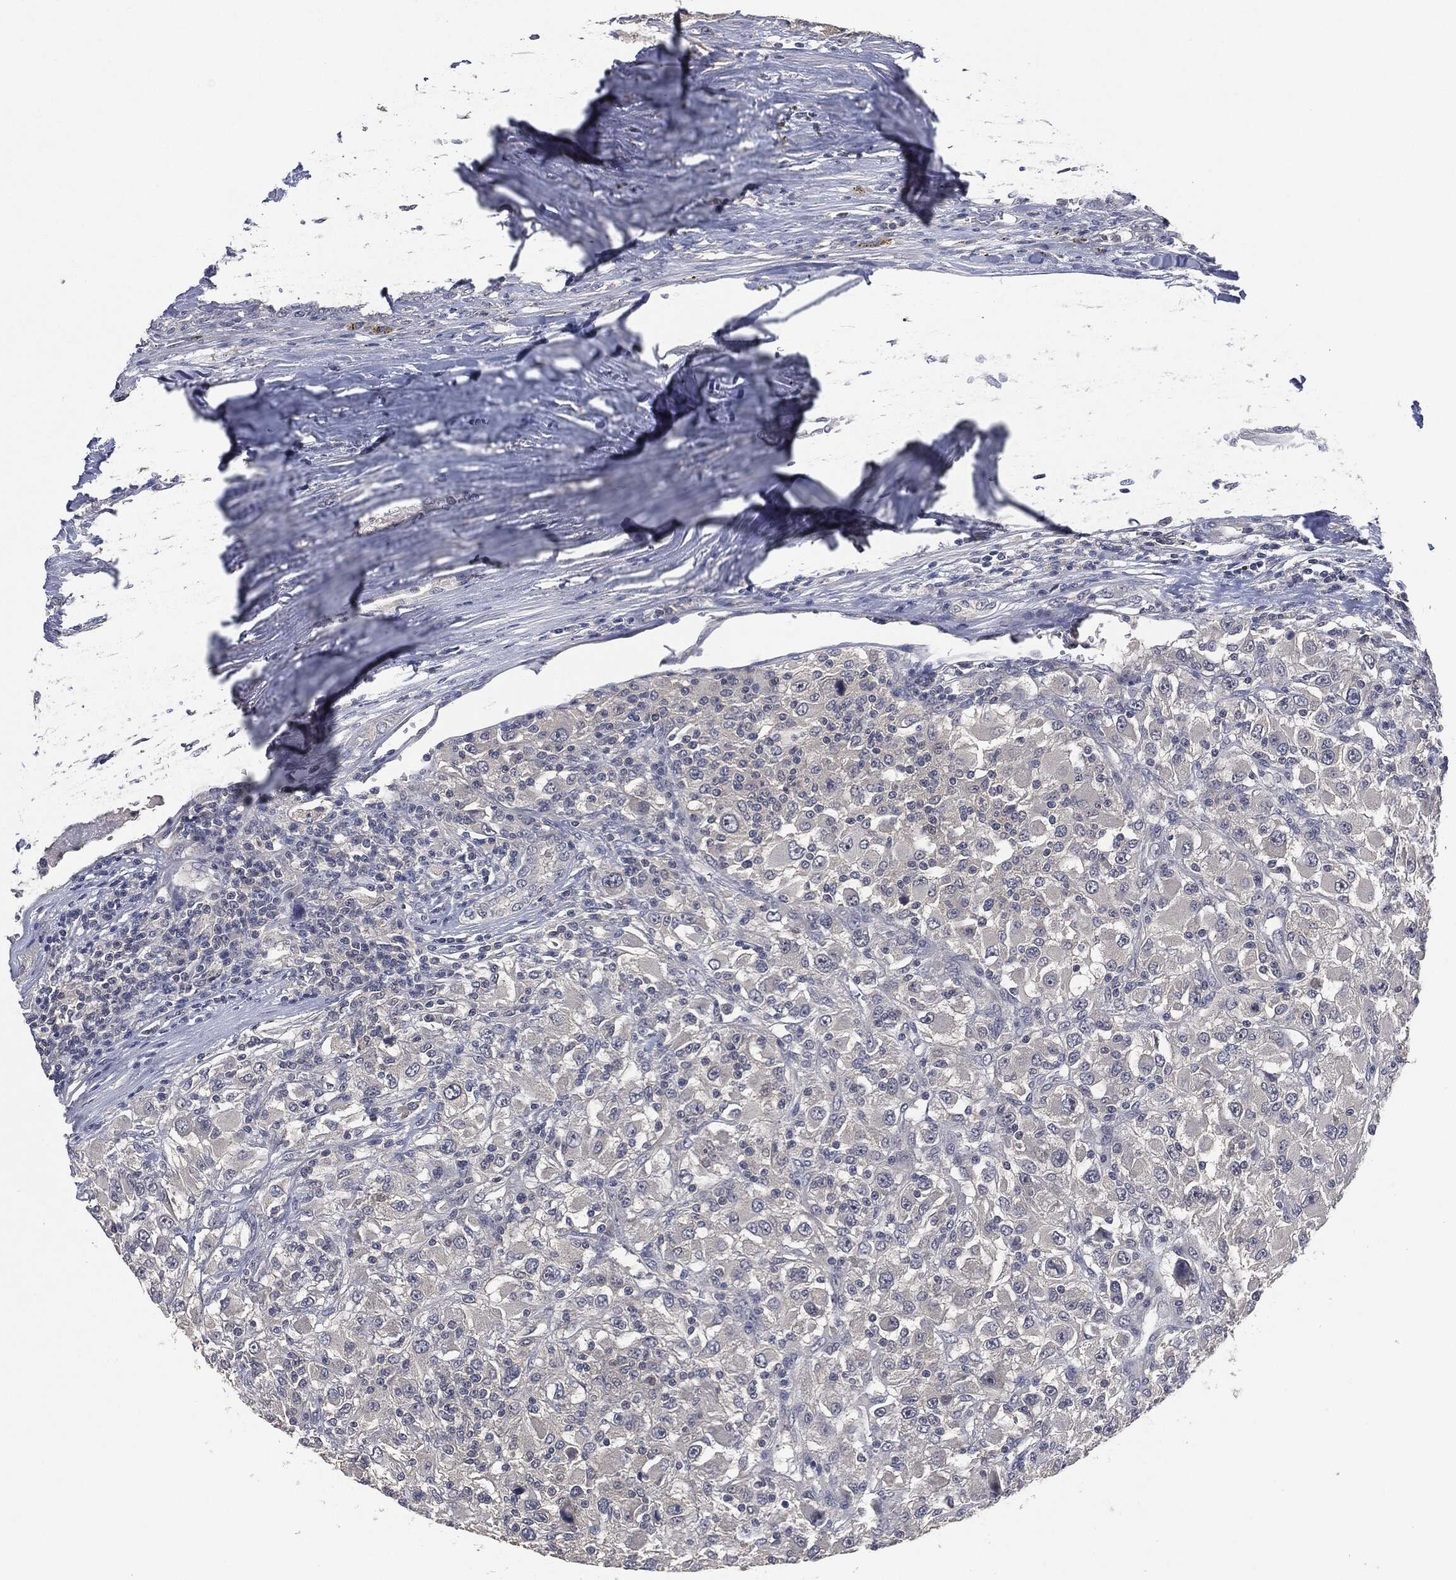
{"staining": {"intensity": "negative", "quantity": "none", "location": "none"}, "tissue": "renal cancer", "cell_type": "Tumor cells", "image_type": "cancer", "snomed": [{"axis": "morphology", "description": "Adenocarcinoma, NOS"}, {"axis": "topography", "description": "Kidney"}], "caption": "Immunohistochemistry of adenocarcinoma (renal) reveals no positivity in tumor cells.", "gene": "IL1RN", "patient": {"sex": "female", "age": 67}}